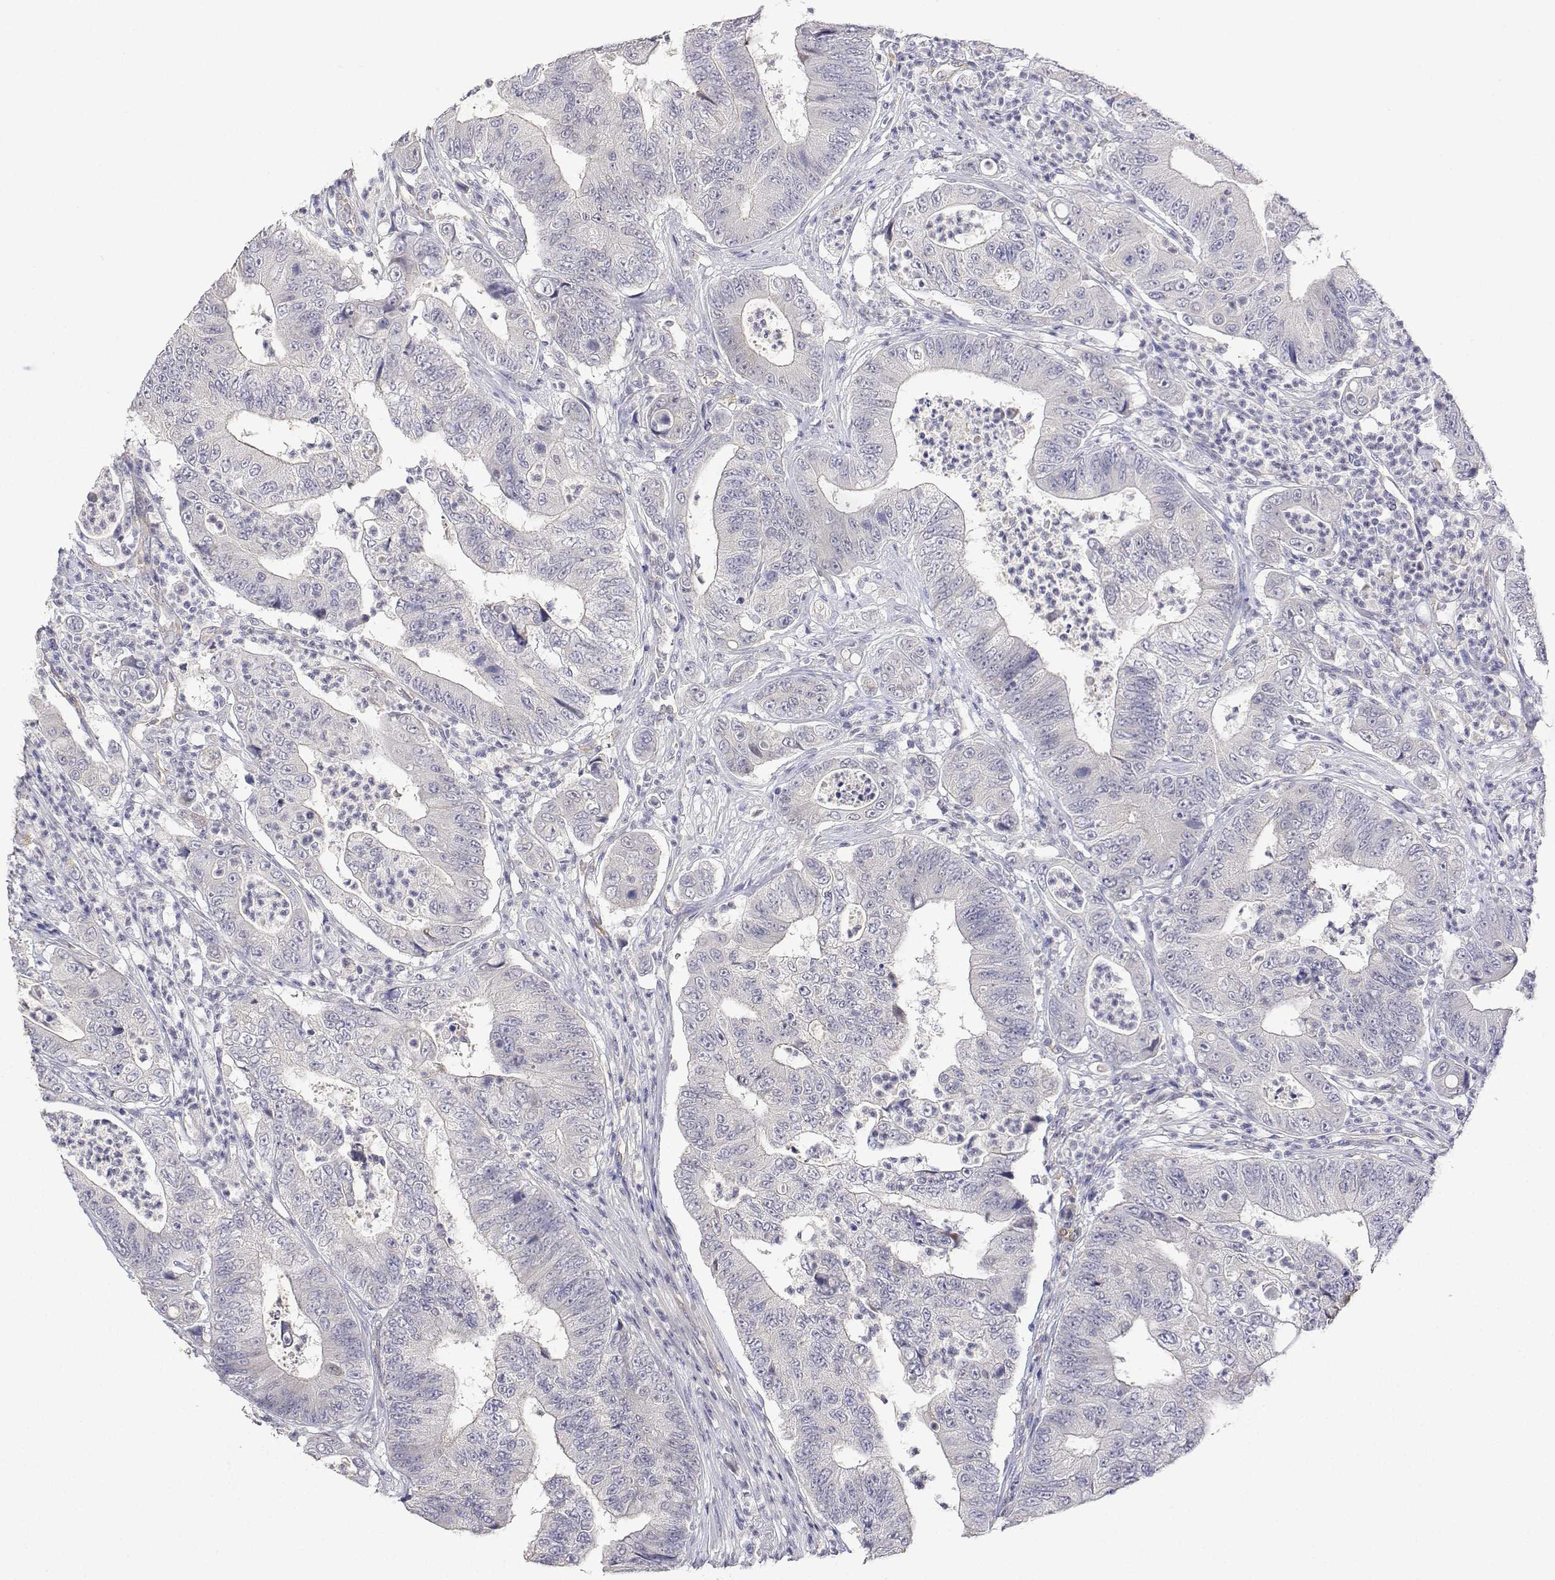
{"staining": {"intensity": "negative", "quantity": "none", "location": "none"}, "tissue": "colorectal cancer", "cell_type": "Tumor cells", "image_type": "cancer", "snomed": [{"axis": "morphology", "description": "Adenocarcinoma, NOS"}, {"axis": "topography", "description": "Colon"}], "caption": "Tumor cells show no significant staining in colorectal cancer.", "gene": "PLCB1", "patient": {"sex": "female", "age": 48}}